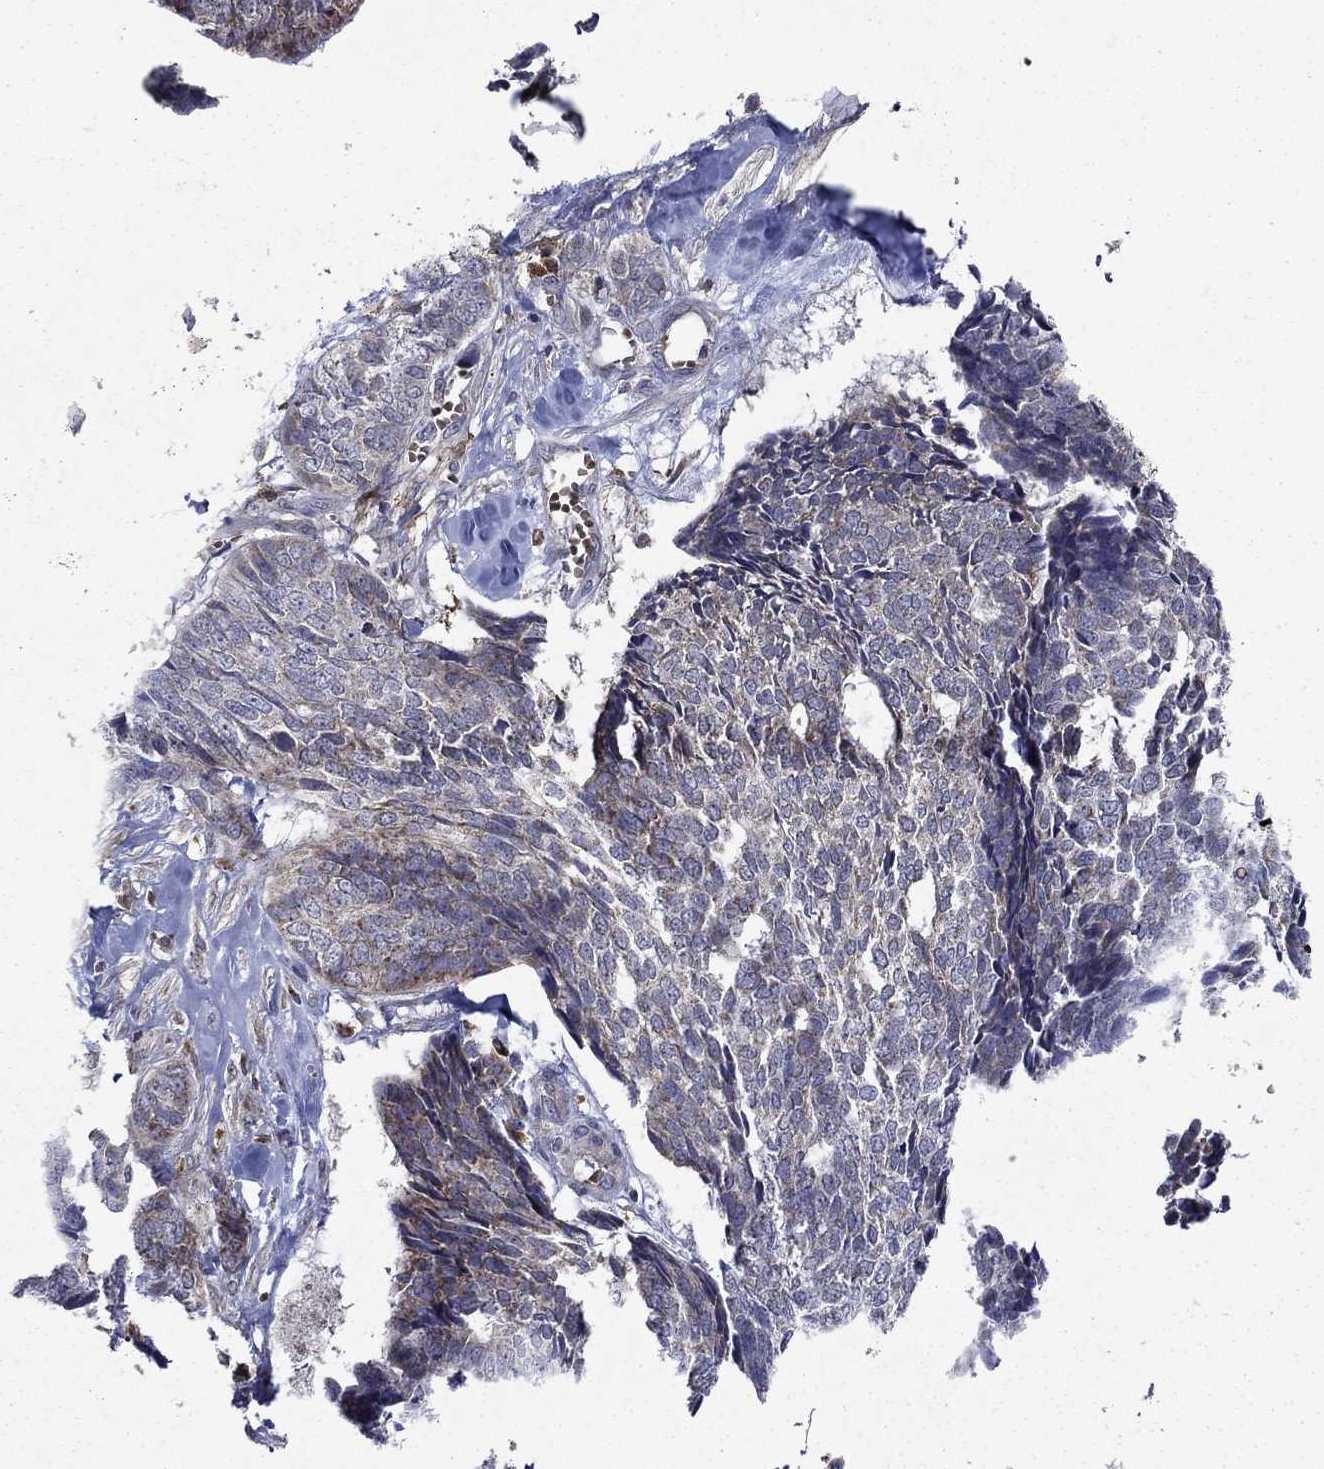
{"staining": {"intensity": "weak", "quantity": "<25%", "location": "cytoplasmic/membranous"}, "tissue": "skin cancer", "cell_type": "Tumor cells", "image_type": "cancer", "snomed": [{"axis": "morphology", "description": "Basal cell carcinoma"}, {"axis": "topography", "description": "Skin"}], "caption": "DAB immunohistochemical staining of human basal cell carcinoma (skin) displays no significant positivity in tumor cells.", "gene": "RNF19B", "patient": {"sex": "male", "age": 86}}